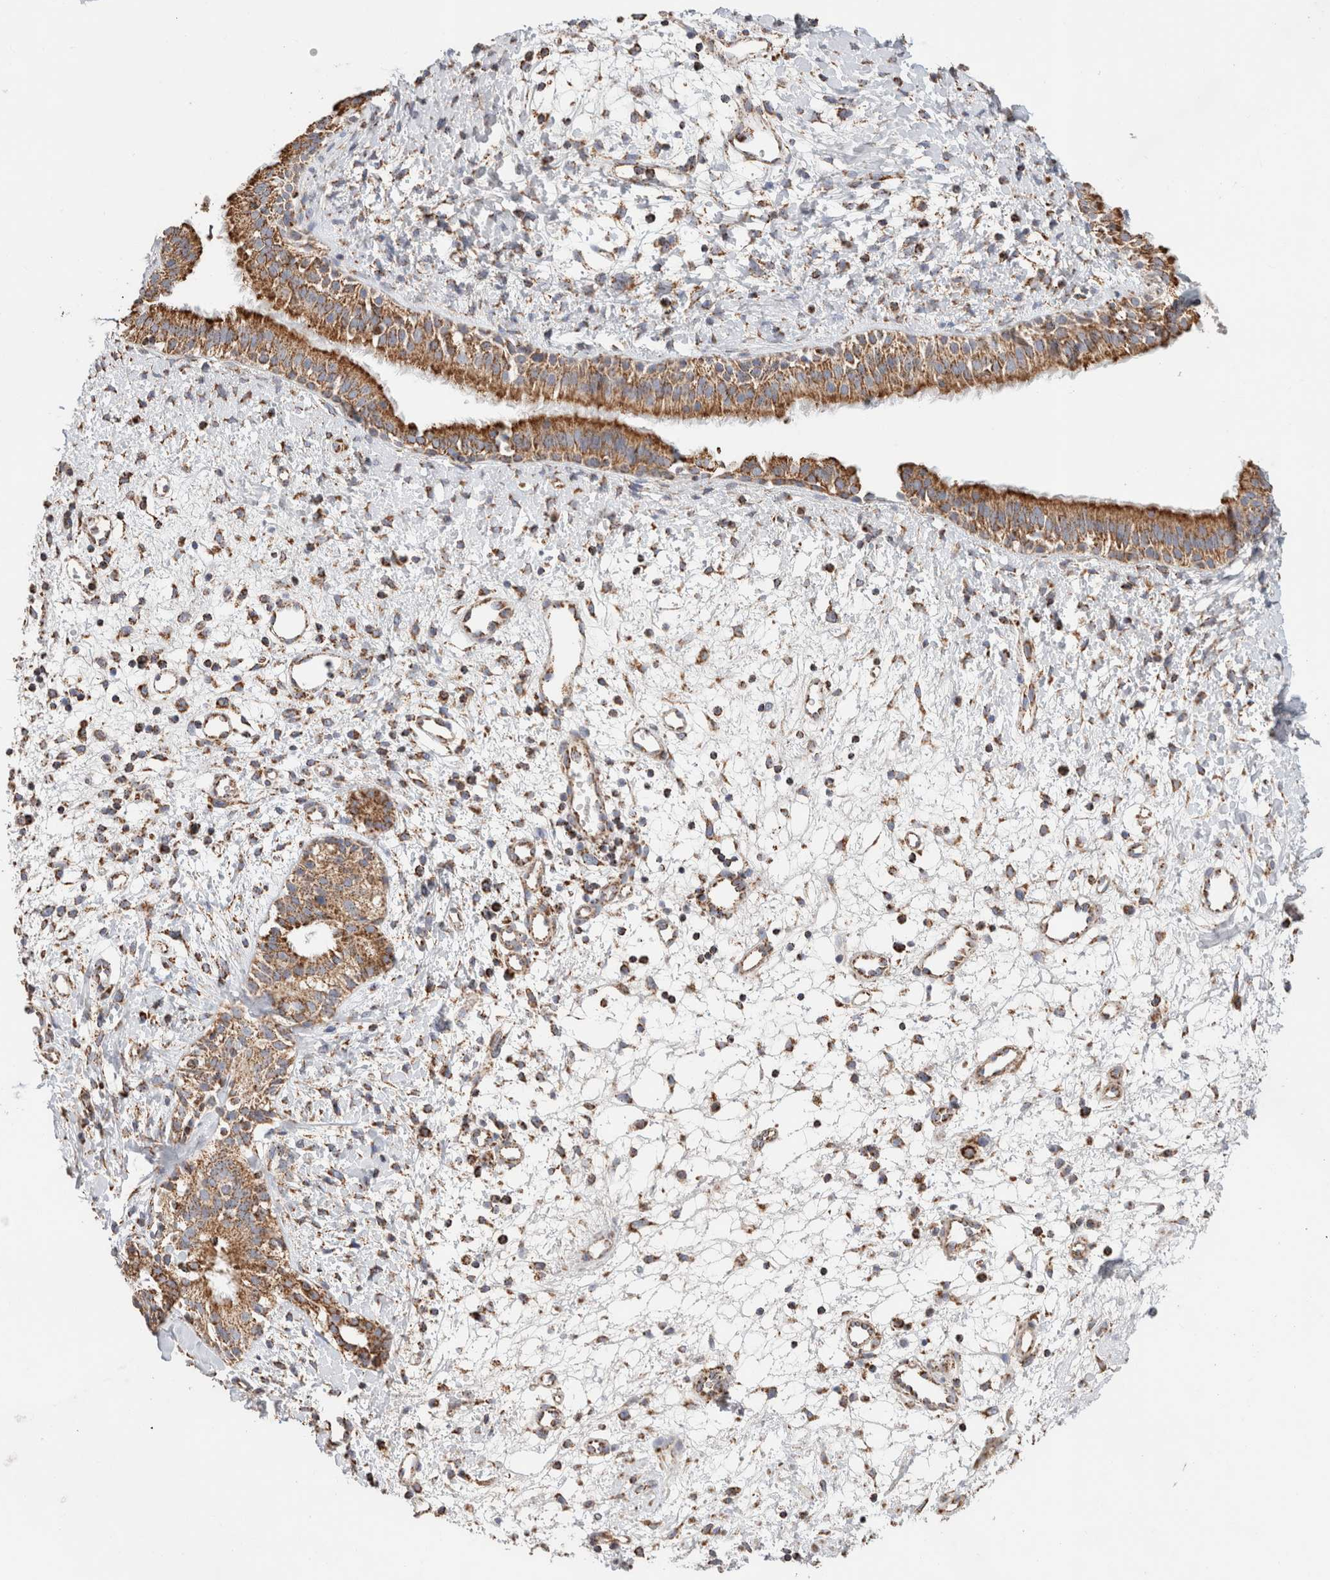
{"staining": {"intensity": "moderate", "quantity": ">75%", "location": "cytoplasmic/membranous"}, "tissue": "nasopharynx", "cell_type": "Respiratory epithelial cells", "image_type": "normal", "snomed": [{"axis": "morphology", "description": "Normal tissue, NOS"}, {"axis": "topography", "description": "Nasopharynx"}], "caption": "Protein analysis of unremarkable nasopharynx reveals moderate cytoplasmic/membranous staining in about >75% of respiratory epithelial cells. (DAB IHC with brightfield microscopy, high magnification).", "gene": "C1QBP", "patient": {"sex": "male", "age": 22}}